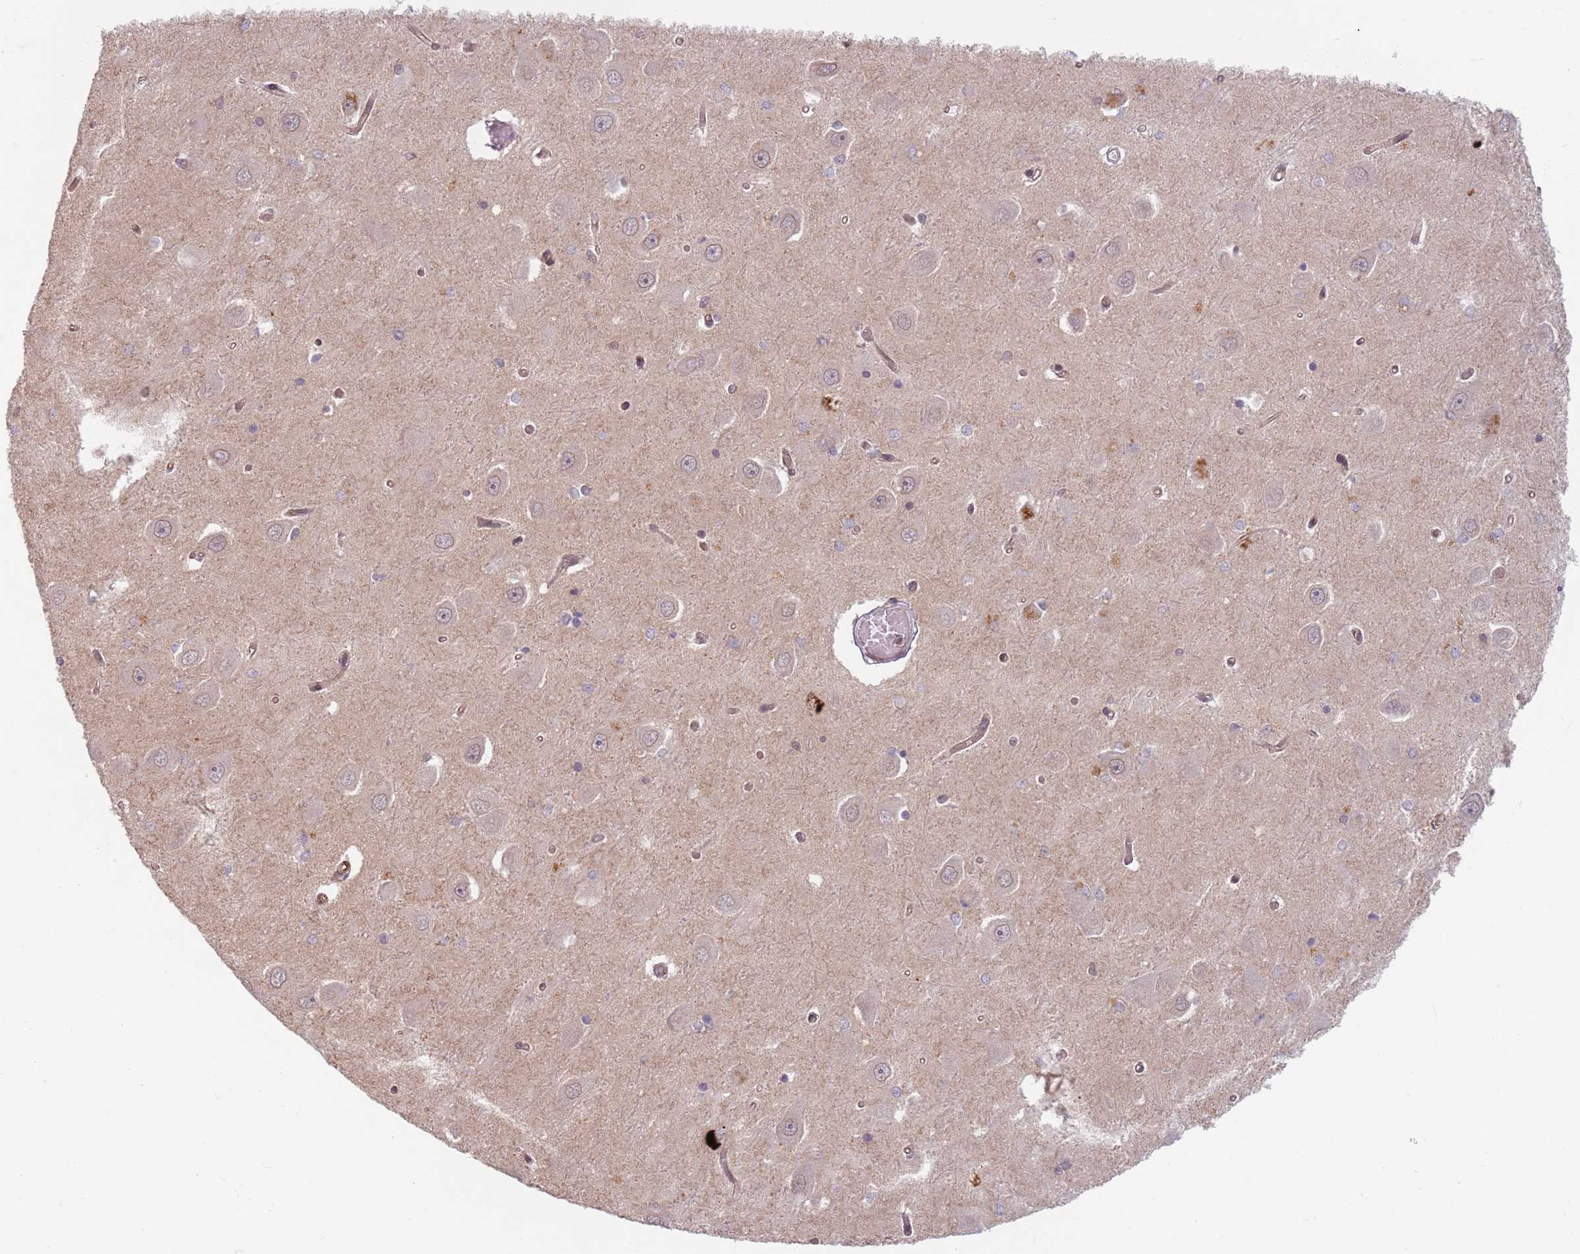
{"staining": {"intensity": "strong", "quantity": "<25%", "location": "cytoplasmic/membranous,nuclear"}, "tissue": "hippocampus", "cell_type": "Glial cells", "image_type": "normal", "snomed": [{"axis": "morphology", "description": "Normal tissue, NOS"}, {"axis": "topography", "description": "Hippocampus"}], "caption": "Benign hippocampus displays strong cytoplasmic/membranous,nuclear staining in about <25% of glial cells.", "gene": "NUP50", "patient": {"sex": "male", "age": 45}}